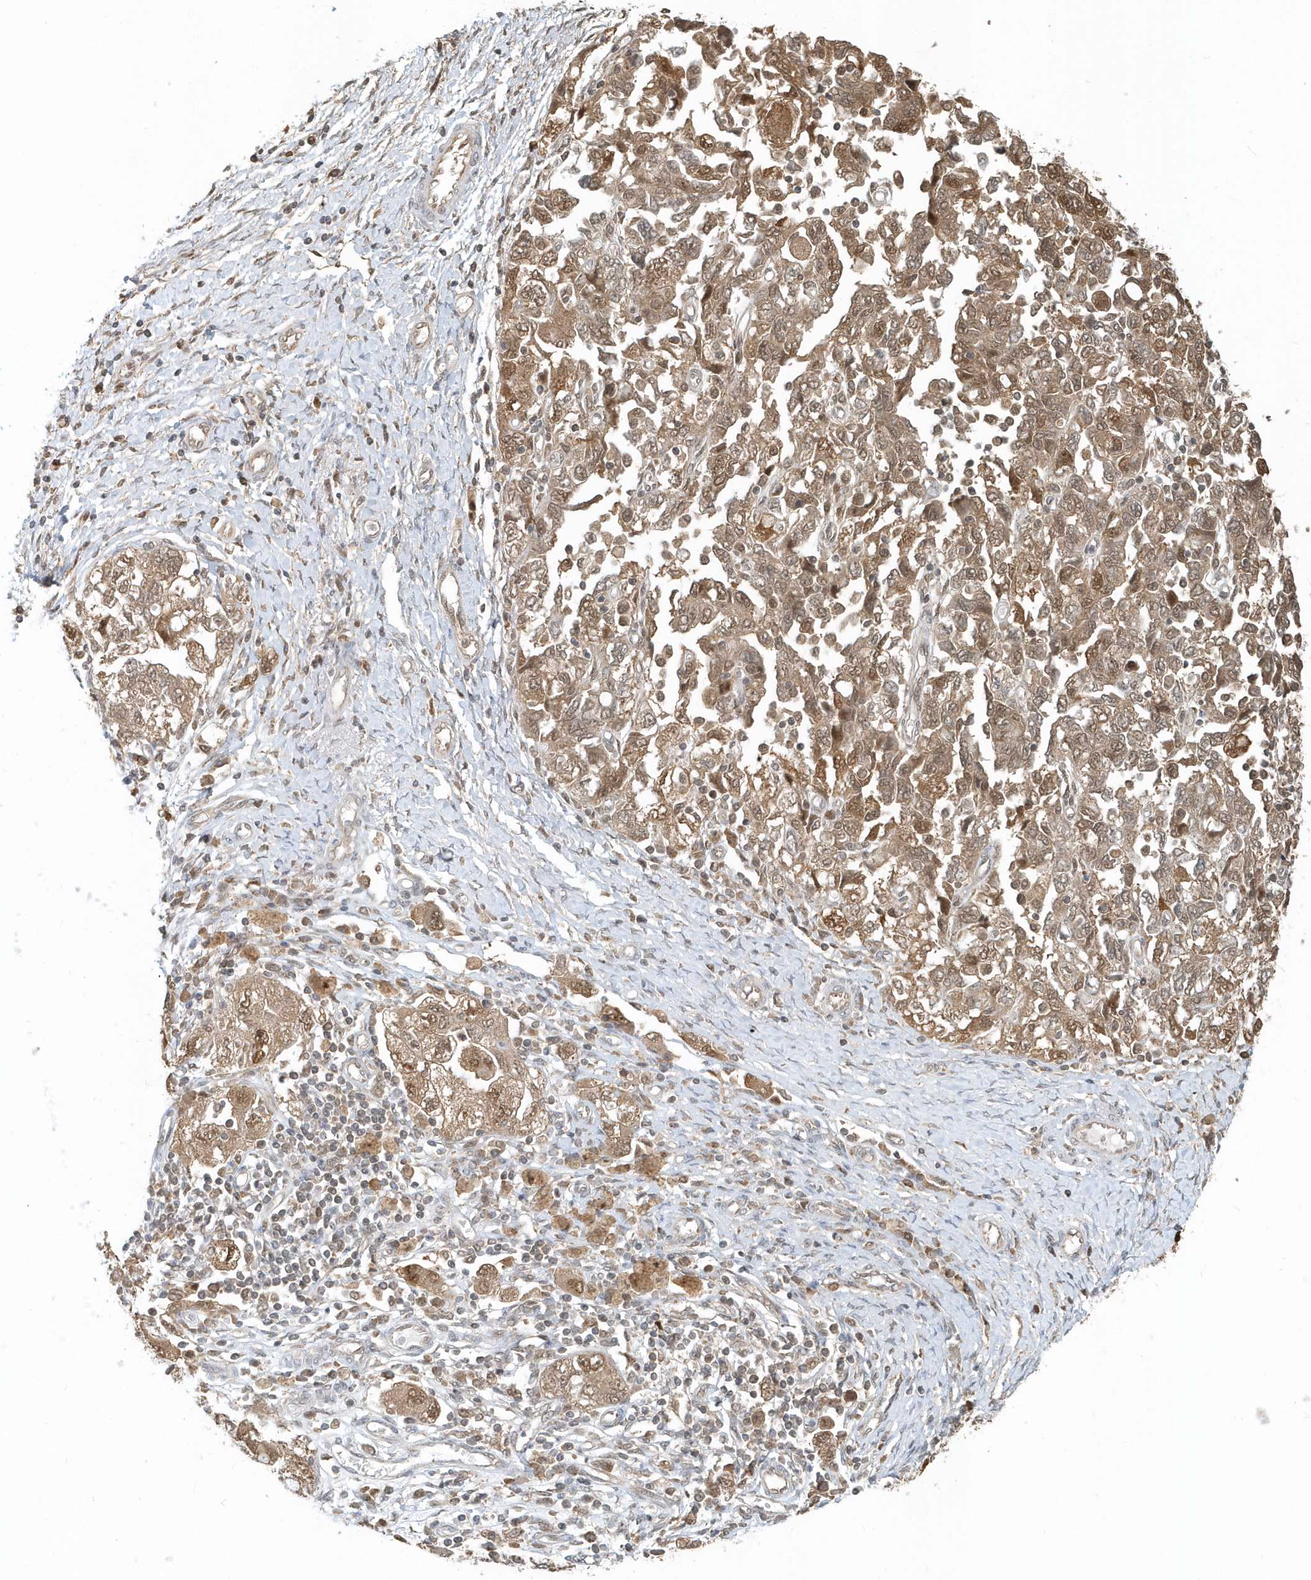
{"staining": {"intensity": "moderate", "quantity": ">75%", "location": "cytoplasmic/membranous,nuclear"}, "tissue": "ovarian cancer", "cell_type": "Tumor cells", "image_type": "cancer", "snomed": [{"axis": "morphology", "description": "Carcinoma, NOS"}, {"axis": "morphology", "description": "Cystadenocarcinoma, serous, NOS"}, {"axis": "topography", "description": "Ovary"}], "caption": "Immunohistochemistry (IHC) of human ovarian cancer shows medium levels of moderate cytoplasmic/membranous and nuclear expression in approximately >75% of tumor cells.", "gene": "PSMD6", "patient": {"sex": "female", "age": 69}}